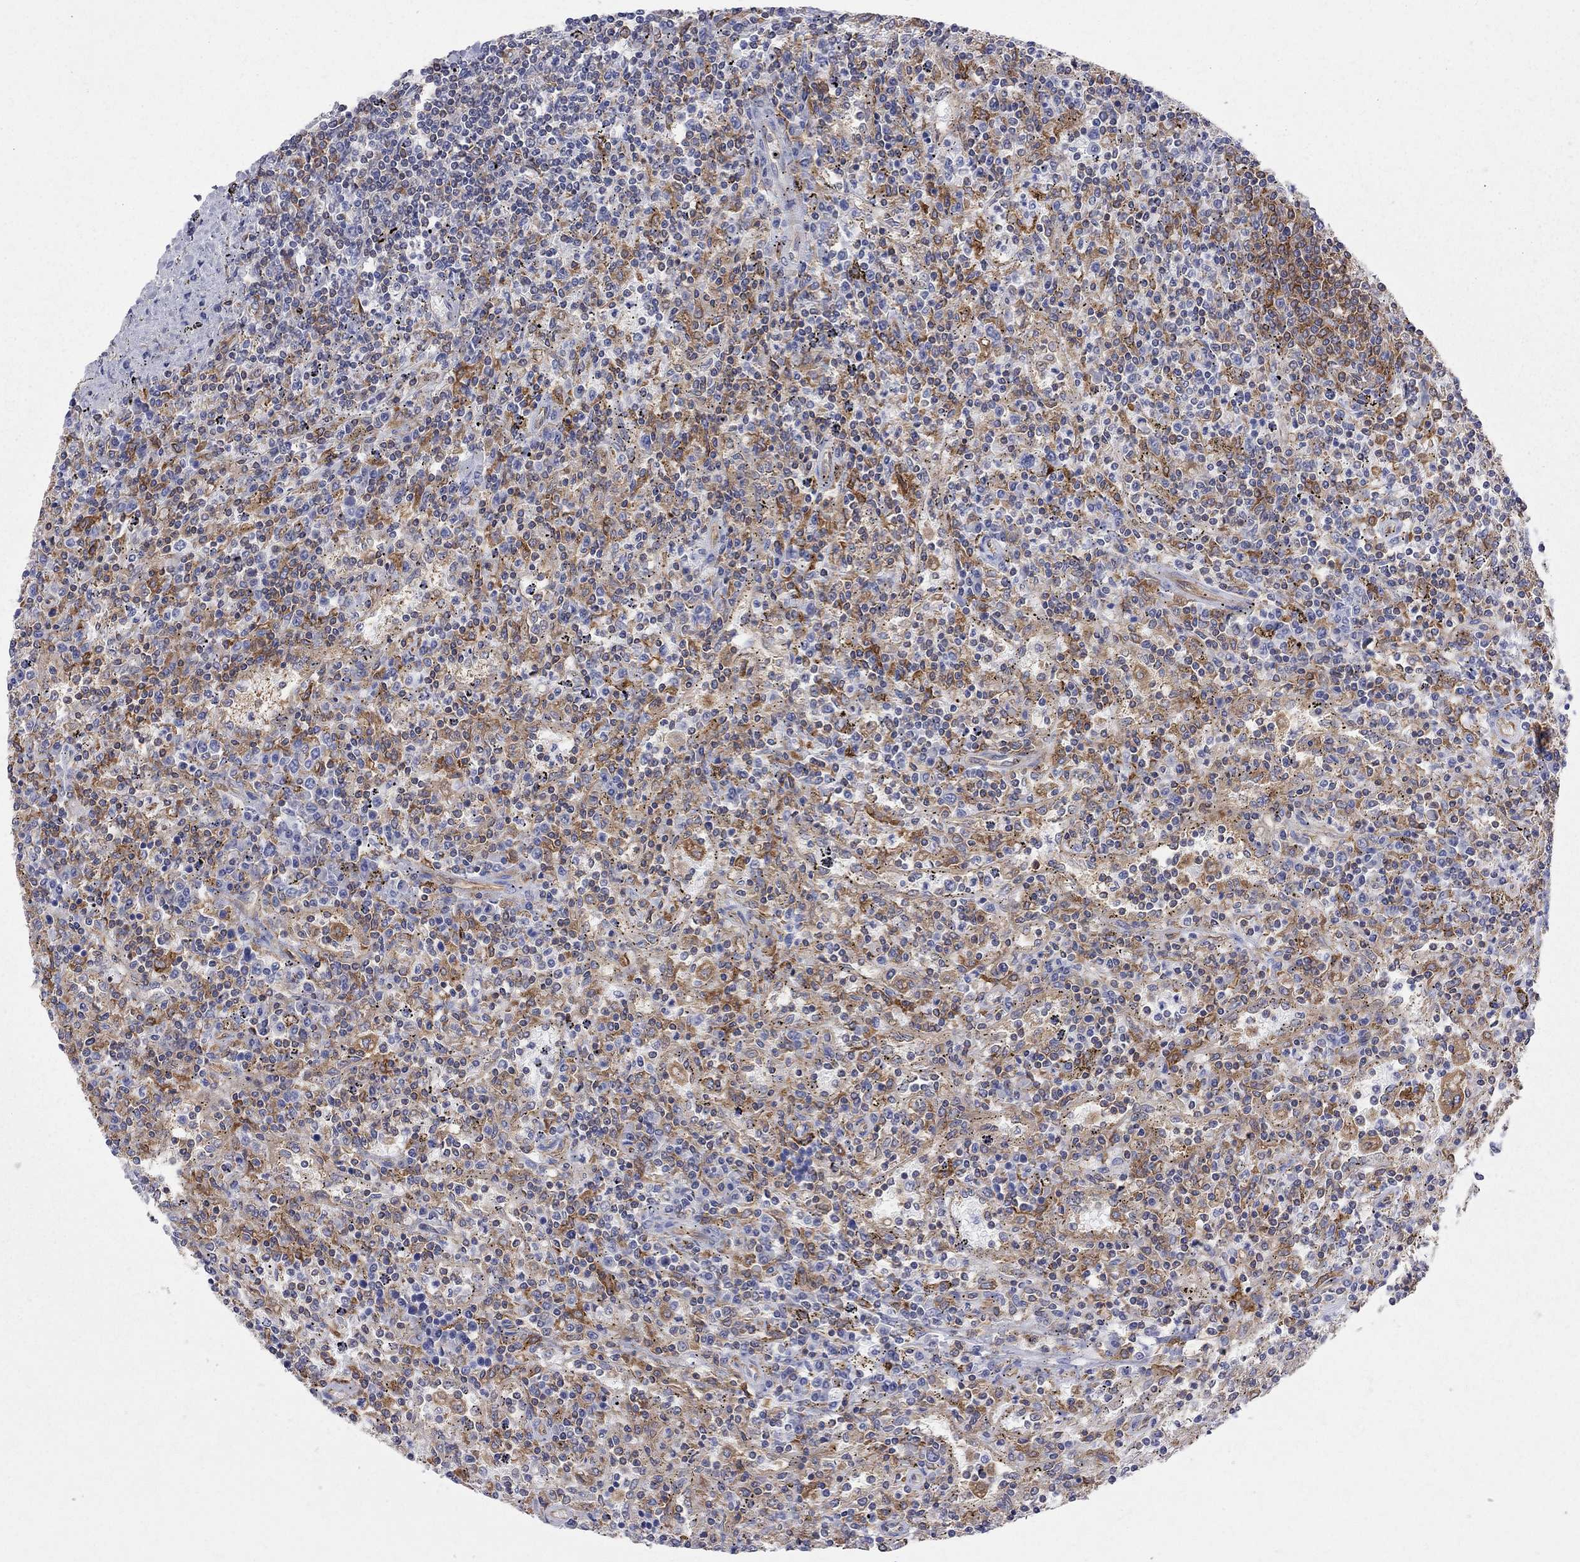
{"staining": {"intensity": "strong", "quantity": "<25%", "location": "cytoplasmic/membranous"}, "tissue": "lymphoma", "cell_type": "Tumor cells", "image_type": "cancer", "snomed": [{"axis": "morphology", "description": "Malignant lymphoma, non-Hodgkin's type, Low grade"}, {"axis": "topography", "description": "Lymph node"}], "caption": "Immunohistochemistry staining of malignant lymphoma, non-Hodgkin's type (low-grade), which reveals medium levels of strong cytoplasmic/membranous expression in about <25% of tumor cells indicating strong cytoplasmic/membranous protein staining. The staining was performed using DAB (3,3'-diaminobenzidine) (brown) for protein detection and nuclei were counterstained in hematoxylin (blue).", "gene": "ABI3", "patient": {"sex": "male", "age": 52}}